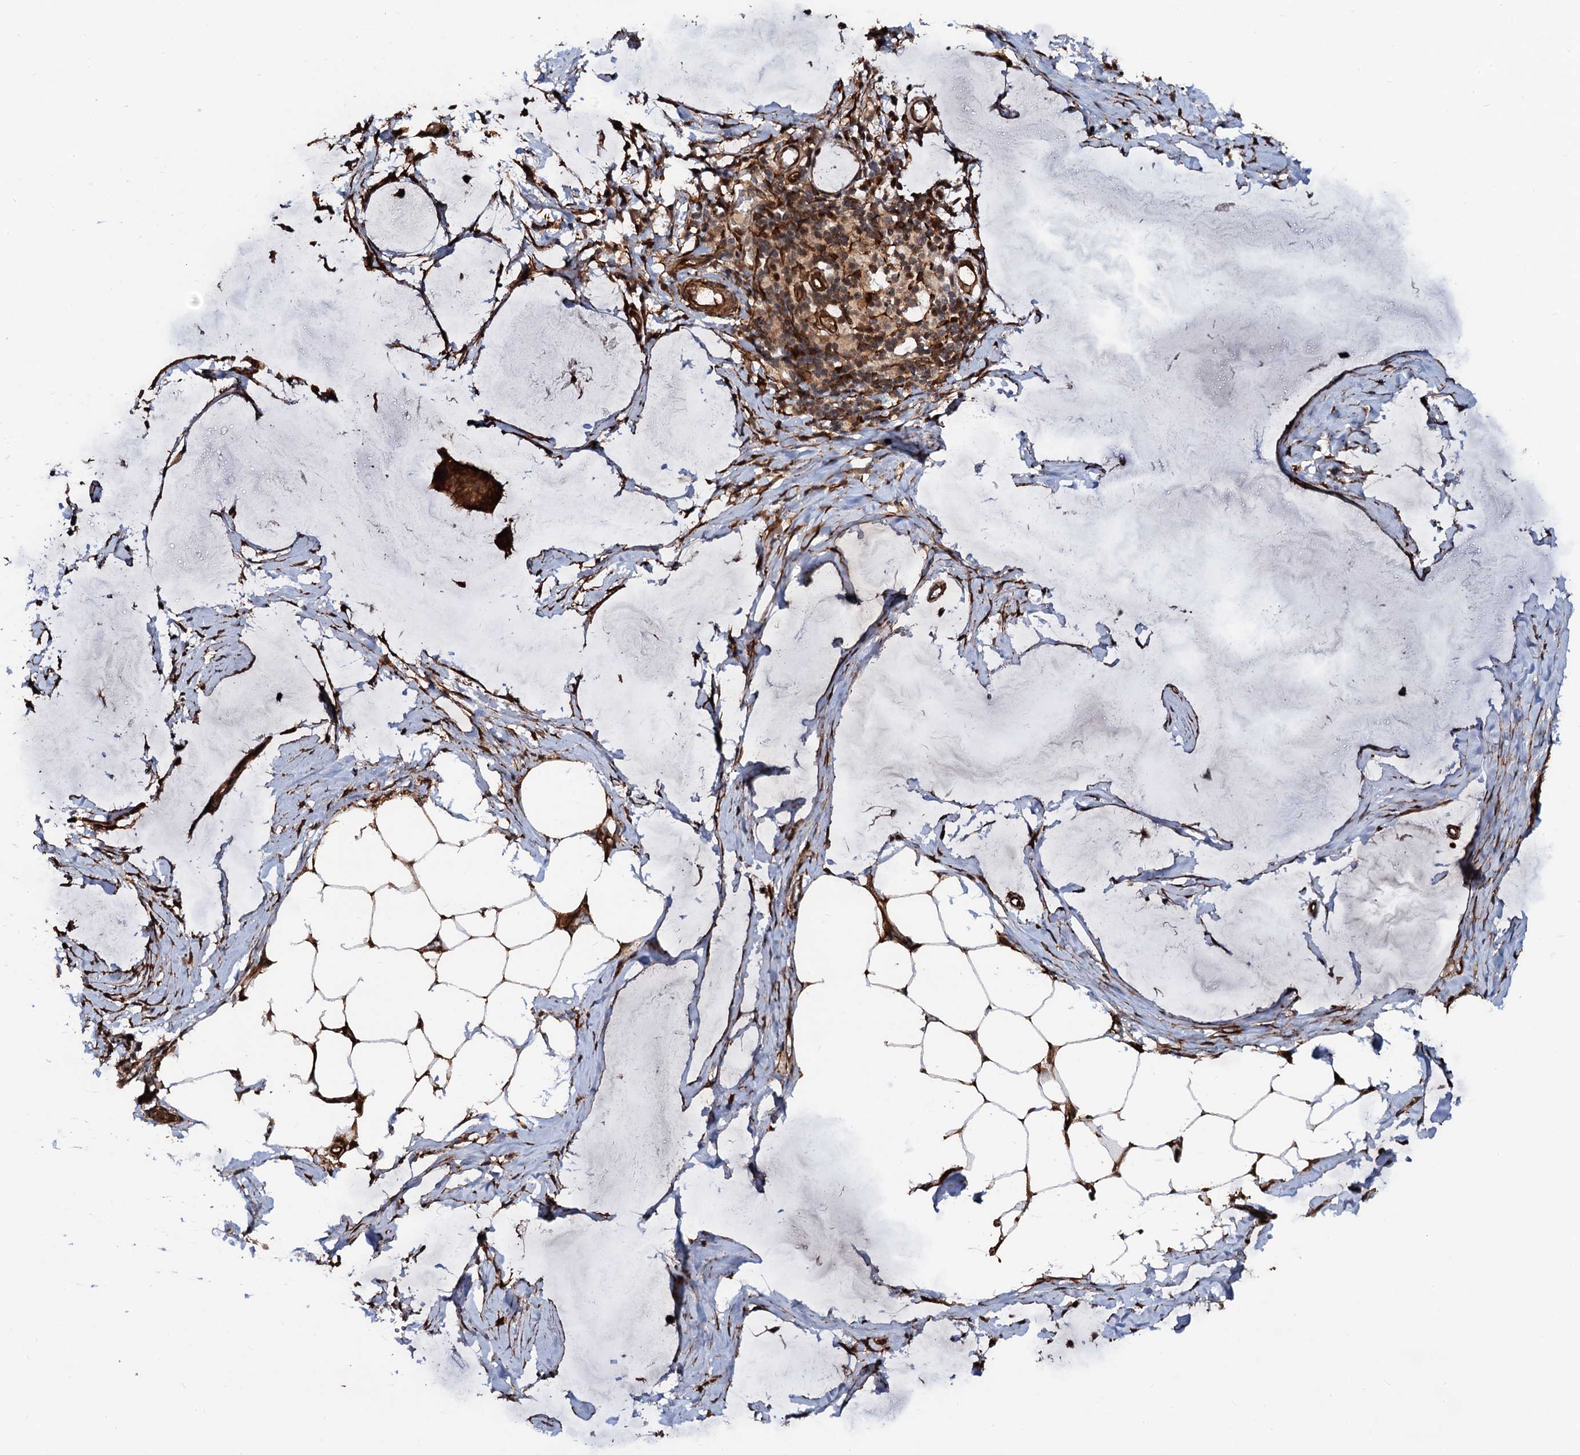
{"staining": {"intensity": "strong", "quantity": ">75%", "location": "cytoplasmic/membranous,nuclear"}, "tissue": "ovarian cancer", "cell_type": "Tumor cells", "image_type": "cancer", "snomed": [{"axis": "morphology", "description": "Cystadenocarcinoma, mucinous, NOS"}, {"axis": "topography", "description": "Ovary"}], "caption": "DAB immunohistochemical staining of ovarian cancer (mucinous cystadenocarcinoma) exhibits strong cytoplasmic/membranous and nuclear protein positivity in approximately >75% of tumor cells.", "gene": "SNRNP25", "patient": {"sex": "female", "age": 73}}